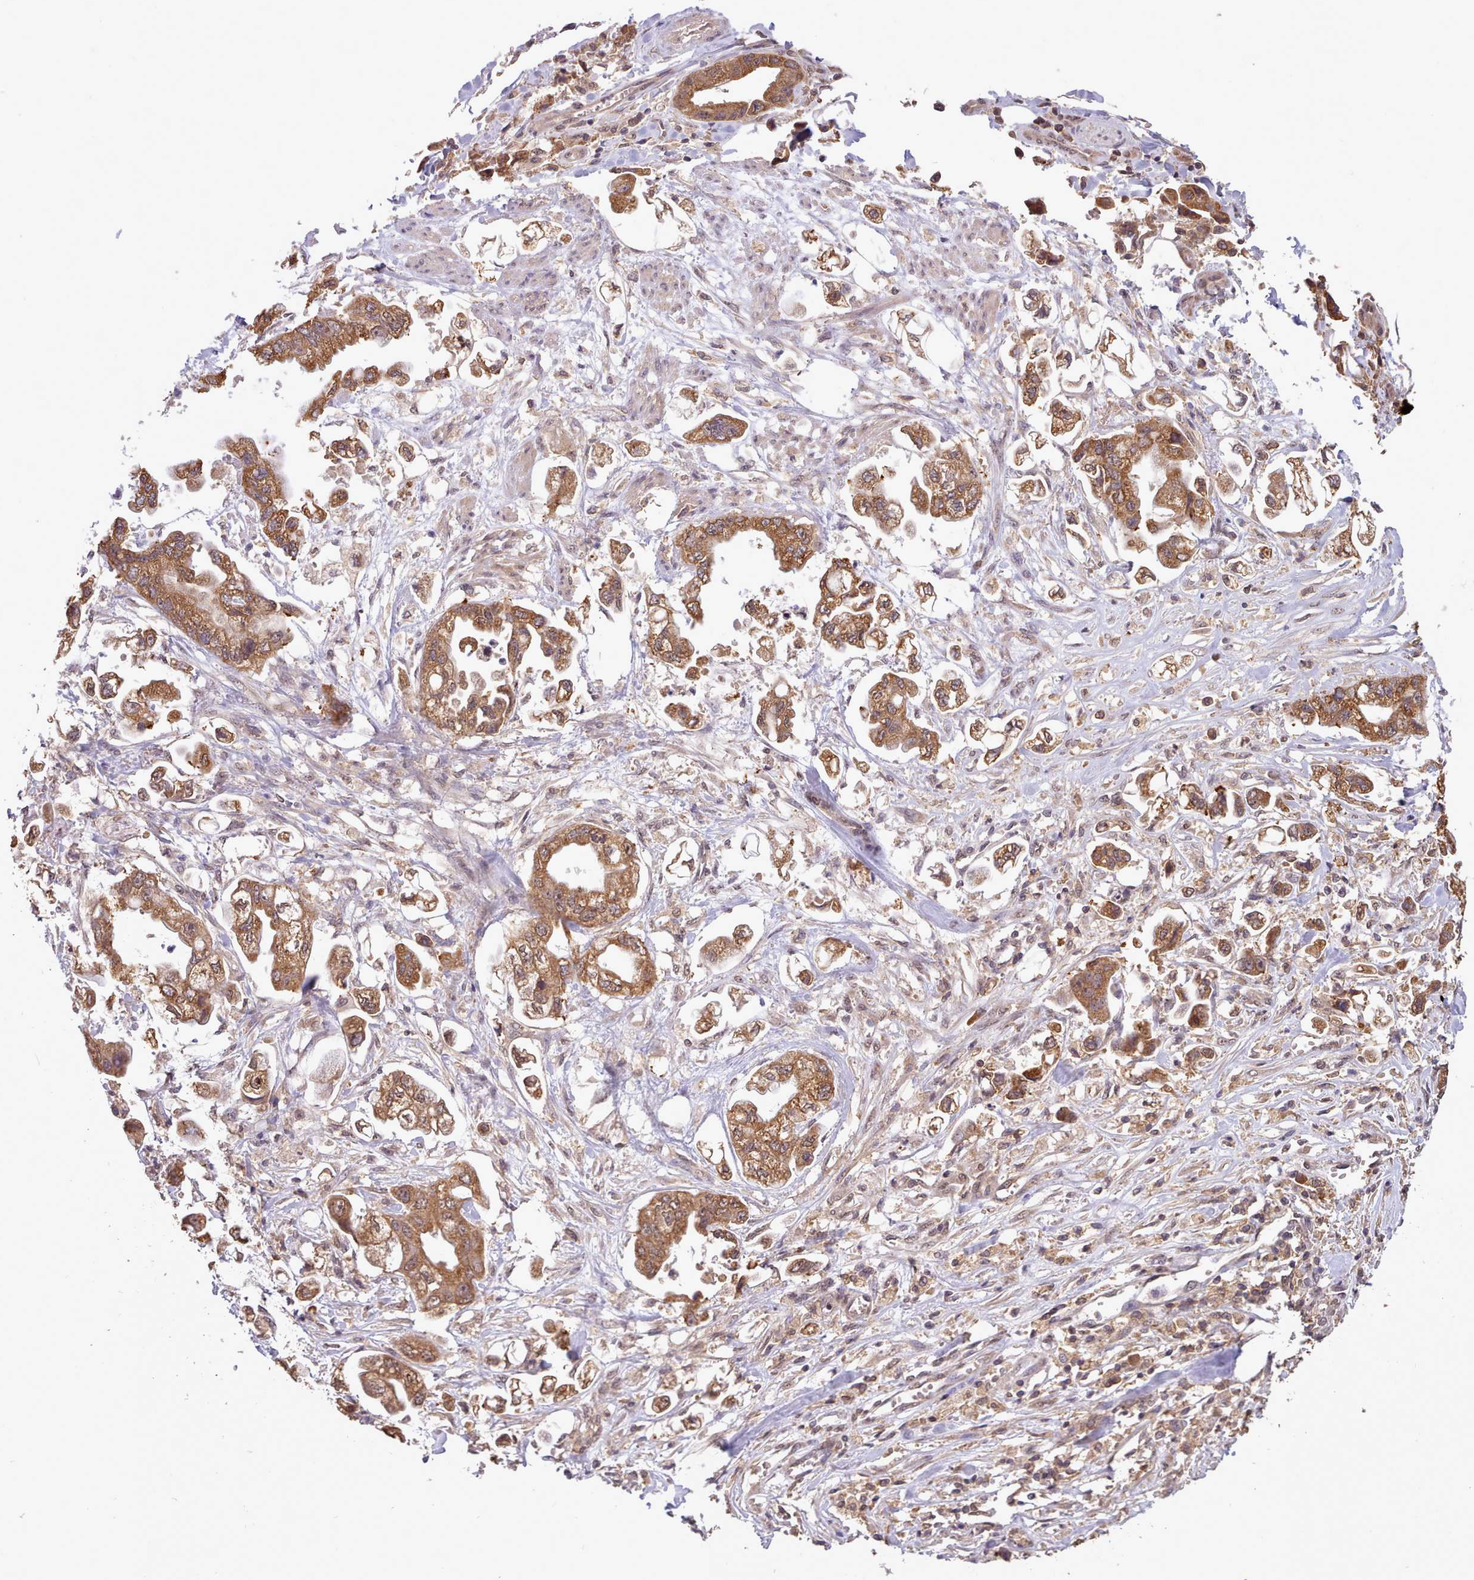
{"staining": {"intensity": "moderate", "quantity": ">75%", "location": "cytoplasmic/membranous"}, "tissue": "stomach cancer", "cell_type": "Tumor cells", "image_type": "cancer", "snomed": [{"axis": "morphology", "description": "Adenocarcinoma, NOS"}, {"axis": "topography", "description": "Stomach"}], "caption": "Immunohistochemistry staining of adenocarcinoma (stomach), which reveals medium levels of moderate cytoplasmic/membranous staining in about >75% of tumor cells indicating moderate cytoplasmic/membranous protein expression. The staining was performed using DAB (3,3'-diaminobenzidine) (brown) for protein detection and nuclei were counterstained in hematoxylin (blue).", "gene": "PIP4P1", "patient": {"sex": "male", "age": 62}}